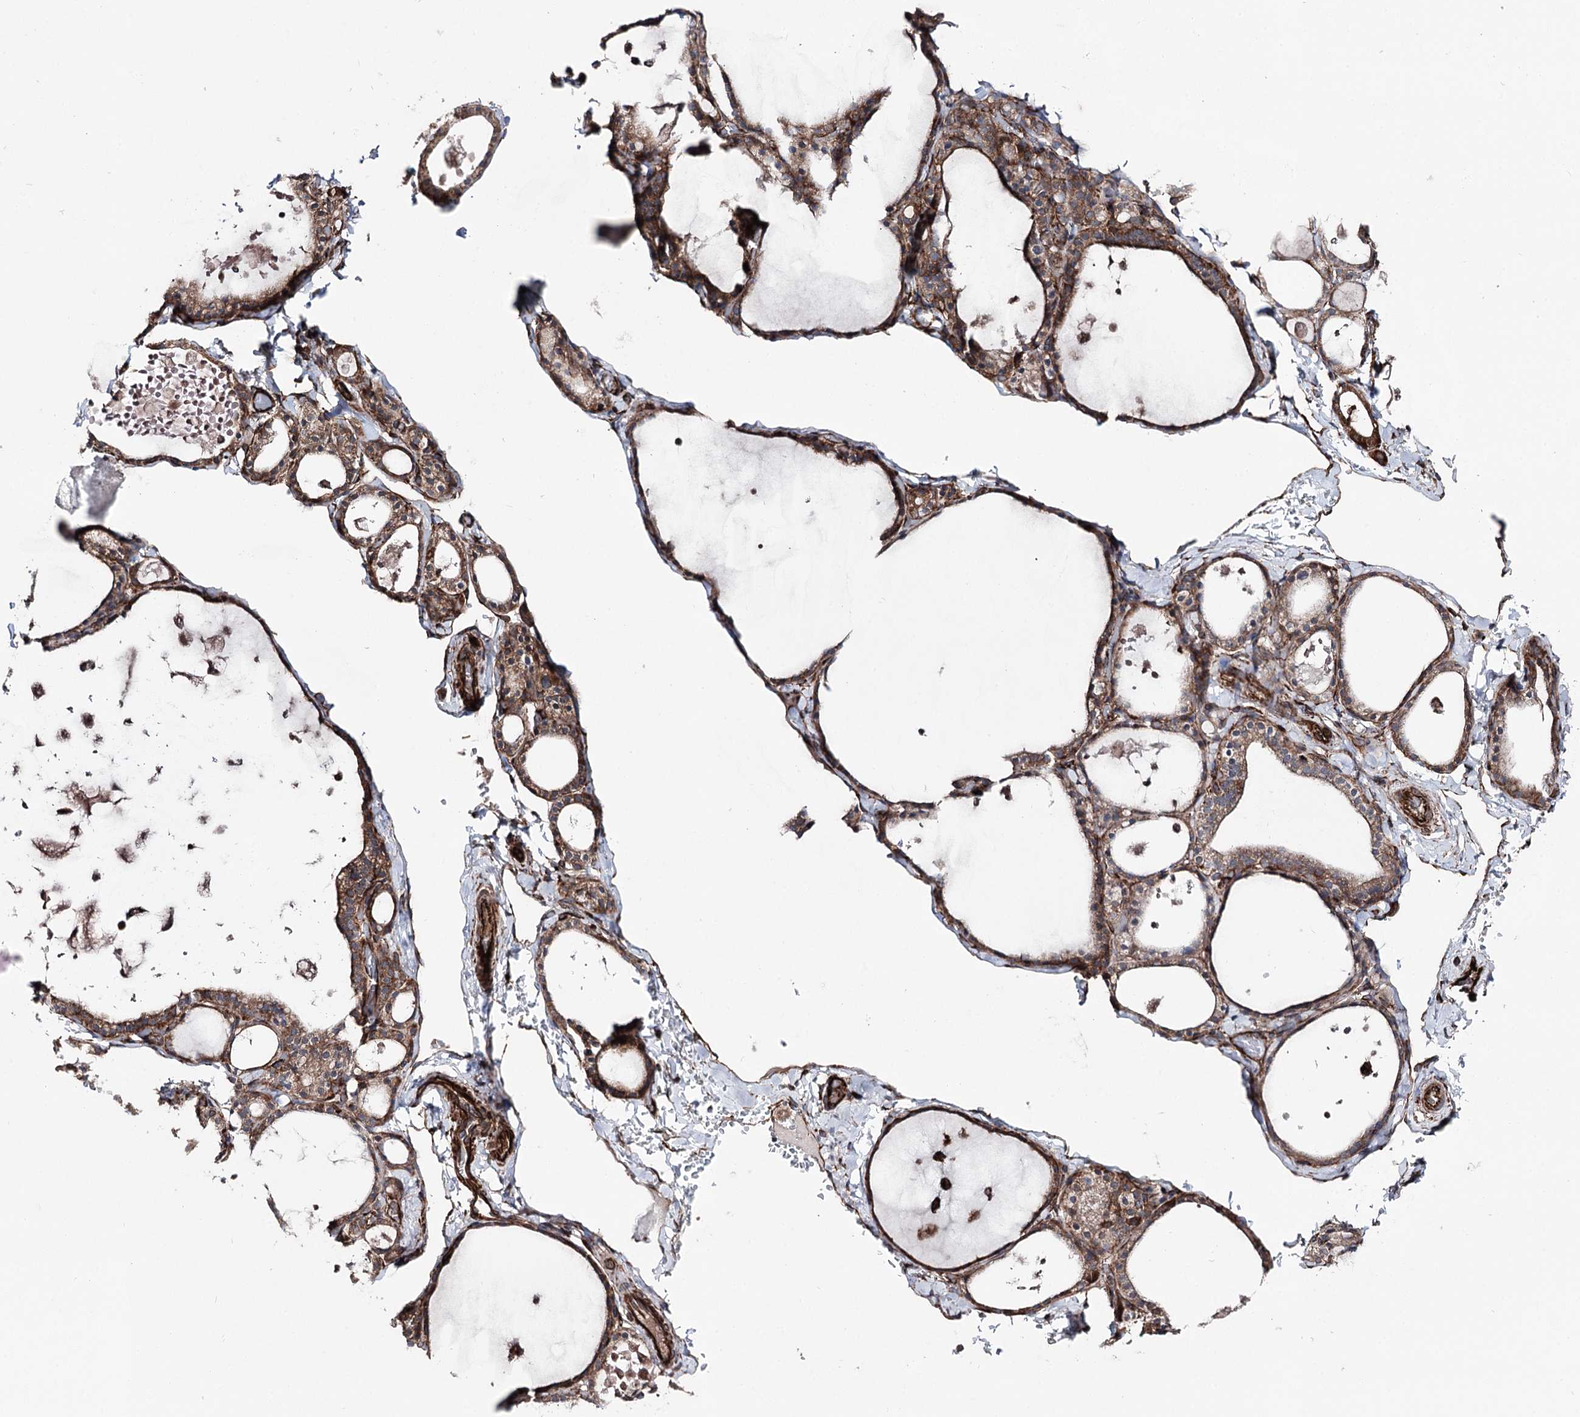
{"staining": {"intensity": "moderate", "quantity": "25%-75%", "location": "cytoplasmic/membranous"}, "tissue": "thyroid gland", "cell_type": "Glandular cells", "image_type": "normal", "snomed": [{"axis": "morphology", "description": "Normal tissue, NOS"}, {"axis": "topography", "description": "Thyroid gland"}], "caption": "The histopathology image reveals a brown stain indicating the presence of a protein in the cytoplasmic/membranous of glandular cells in thyroid gland. (Stains: DAB (3,3'-diaminobenzidine) in brown, nuclei in blue, Microscopy: brightfield microscopy at high magnification).", "gene": "MIB1", "patient": {"sex": "male", "age": 56}}